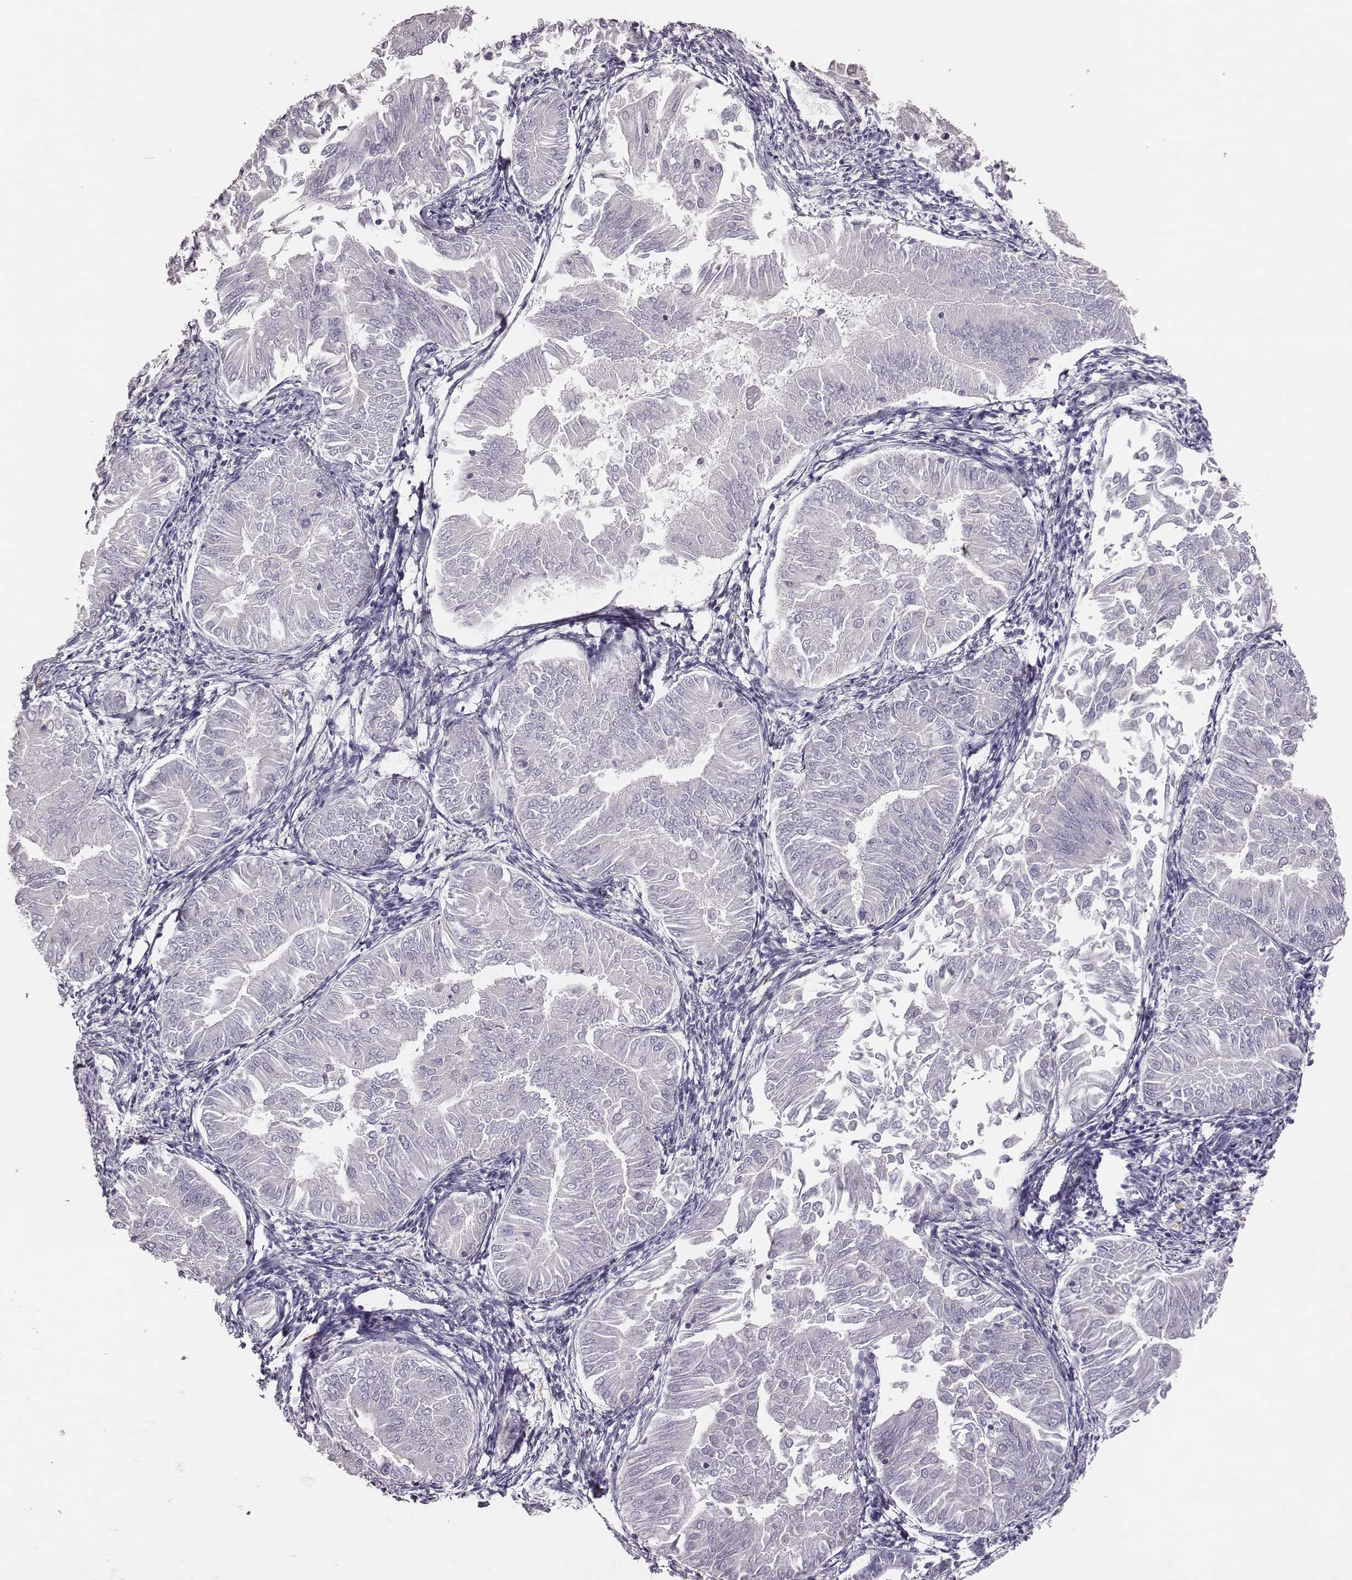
{"staining": {"intensity": "negative", "quantity": "none", "location": "none"}, "tissue": "endometrial cancer", "cell_type": "Tumor cells", "image_type": "cancer", "snomed": [{"axis": "morphology", "description": "Adenocarcinoma, NOS"}, {"axis": "topography", "description": "Endometrium"}], "caption": "The micrograph exhibits no significant positivity in tumor cells of endometrial cancer.", "gene": "P2RY10", "patient": {"sex": "female", "age": 53}}